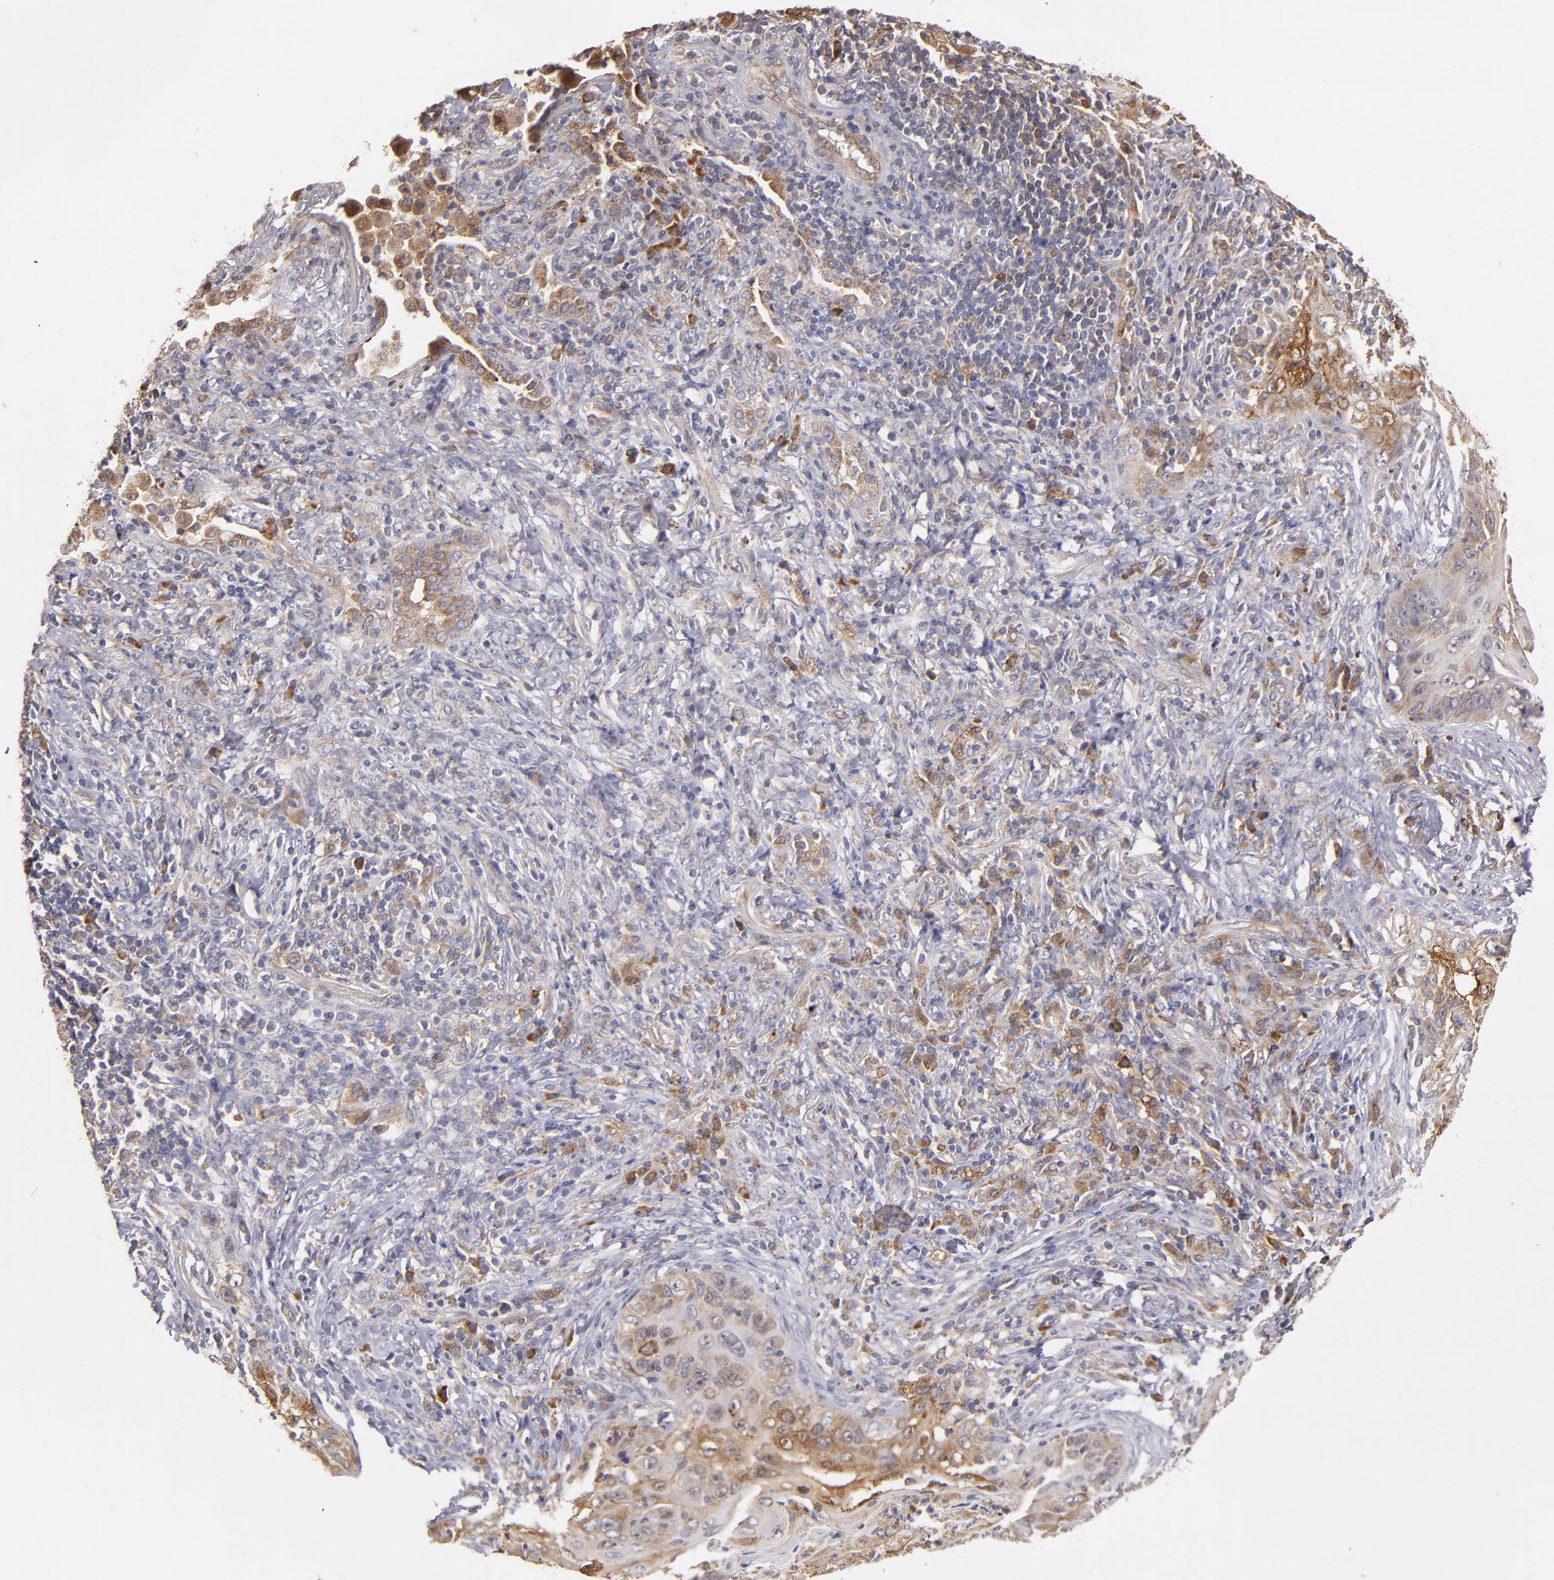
{"staining": {"intensity": "moderate", "quantity": "25%-75%", "location": "cytoplasmic/membranous"}, "tissue": "lung cancer", "cell_type": "Tumor cells", "image_type": "cancer", "snomed": [{"axis": "morphology", "description": "Squamous cell carcinoma, NOS"}, {"axis": "topography", "description": "Lung"}], "caption": "About 25%-75% of tumor cells in human lung cancer exhibit moderate cytoplasmic/membranous protein expression as visualized by brown immunohistochemical staining.", "gene": "IFIH1", "patient": {"sex": "female", "age": 67}}